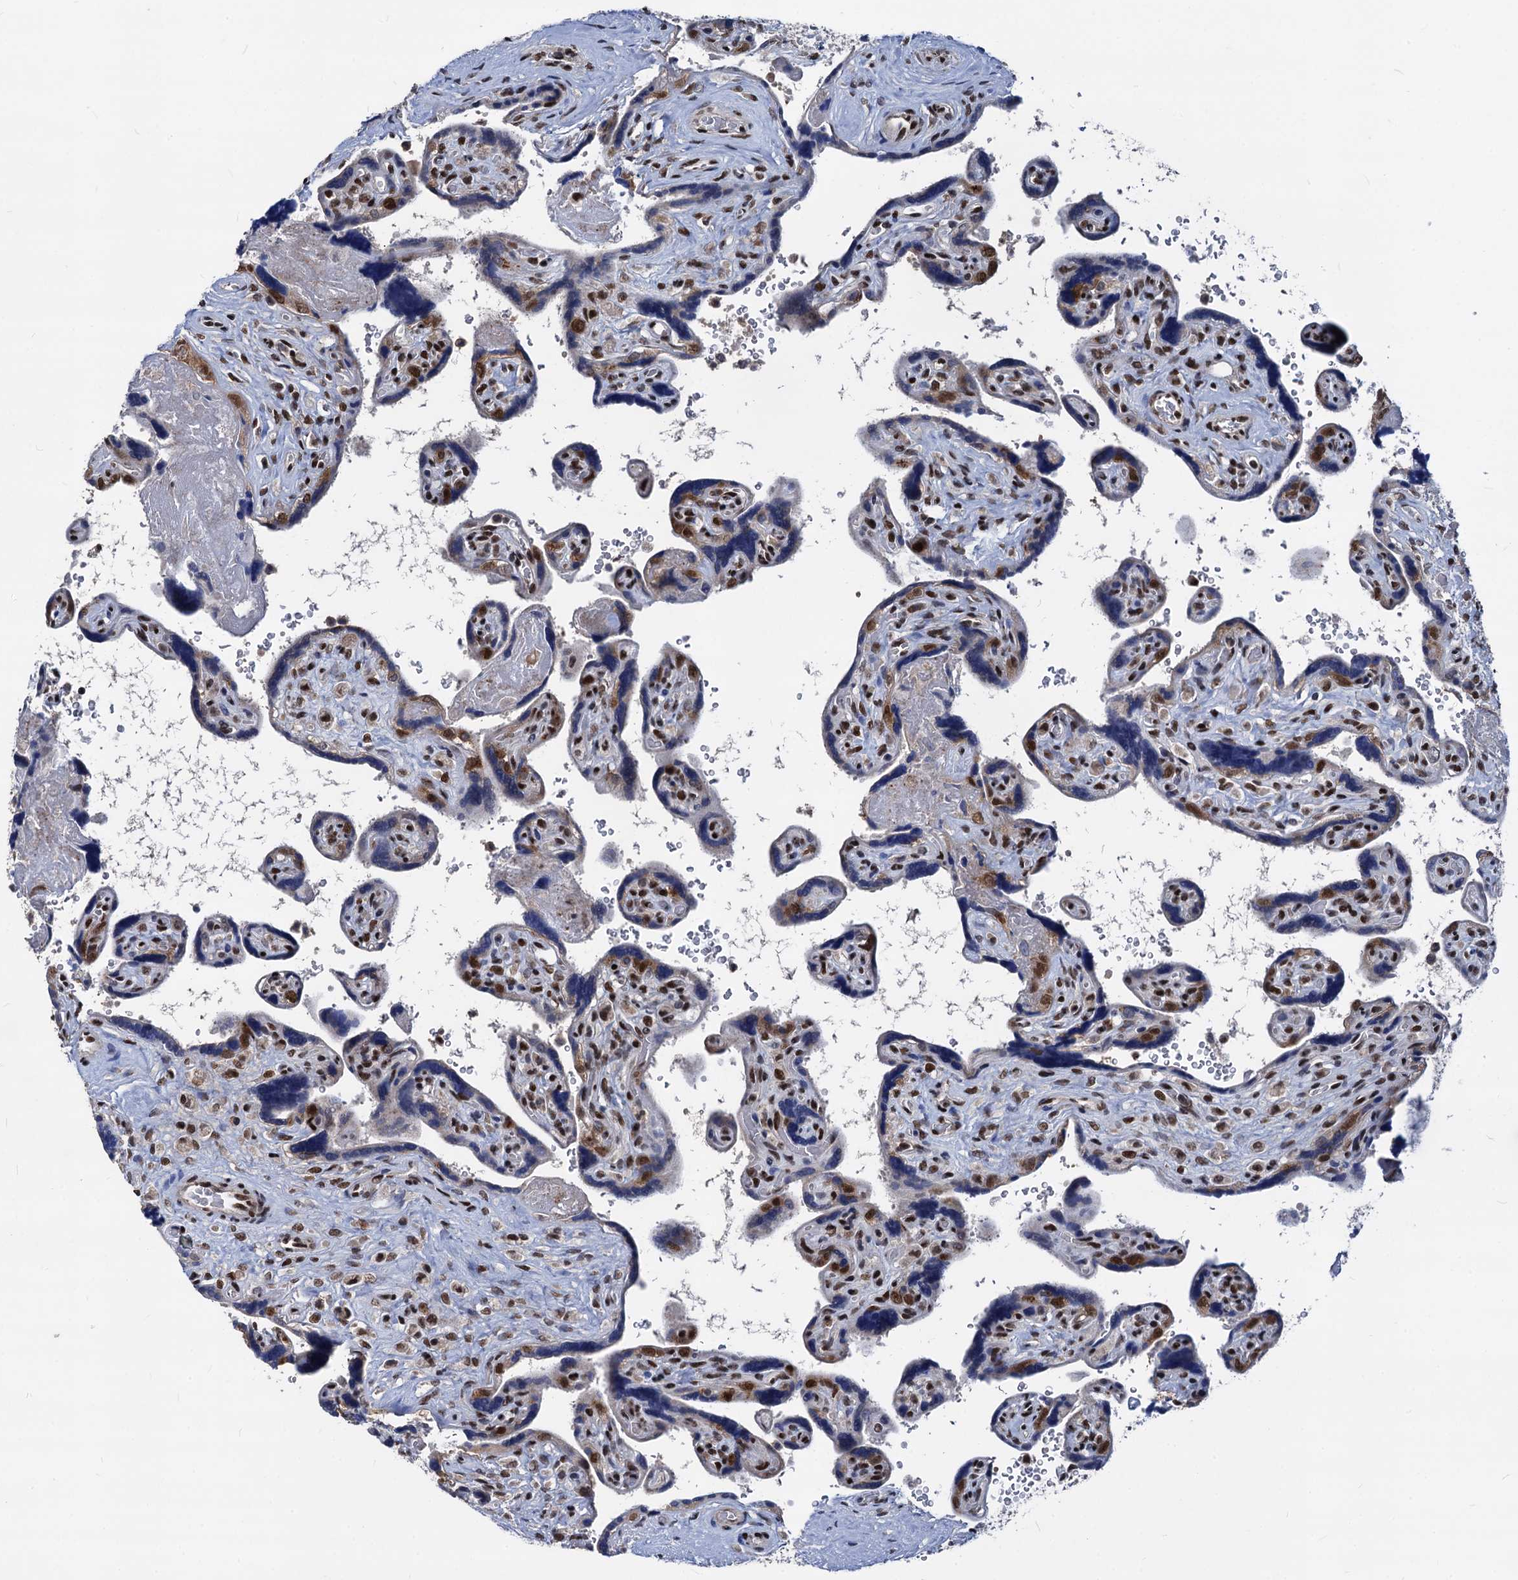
{"staining": {"intensity": "moderate", "quantity": "<25%", "location": "cytoplasmic/membranous,nuclear"}, "tissue": "placenta", "cell_type": "Trophoblastic cells", "image_type": "normal", "snomed": [{"axis": "morphology", "description": "Normal tissue, NOS"}, {"axis": "topography", "description": "Placenta"}], "caption": "A histopathology image showing moderate cytoplasmic/membranous,nuclear positivity in about <25% of trophoblastic cells in normal placenta, as visualized by brown immunohistochemical staining.", "gene": "GALNT11", "patient": {"sex": "female", "age": 39}}